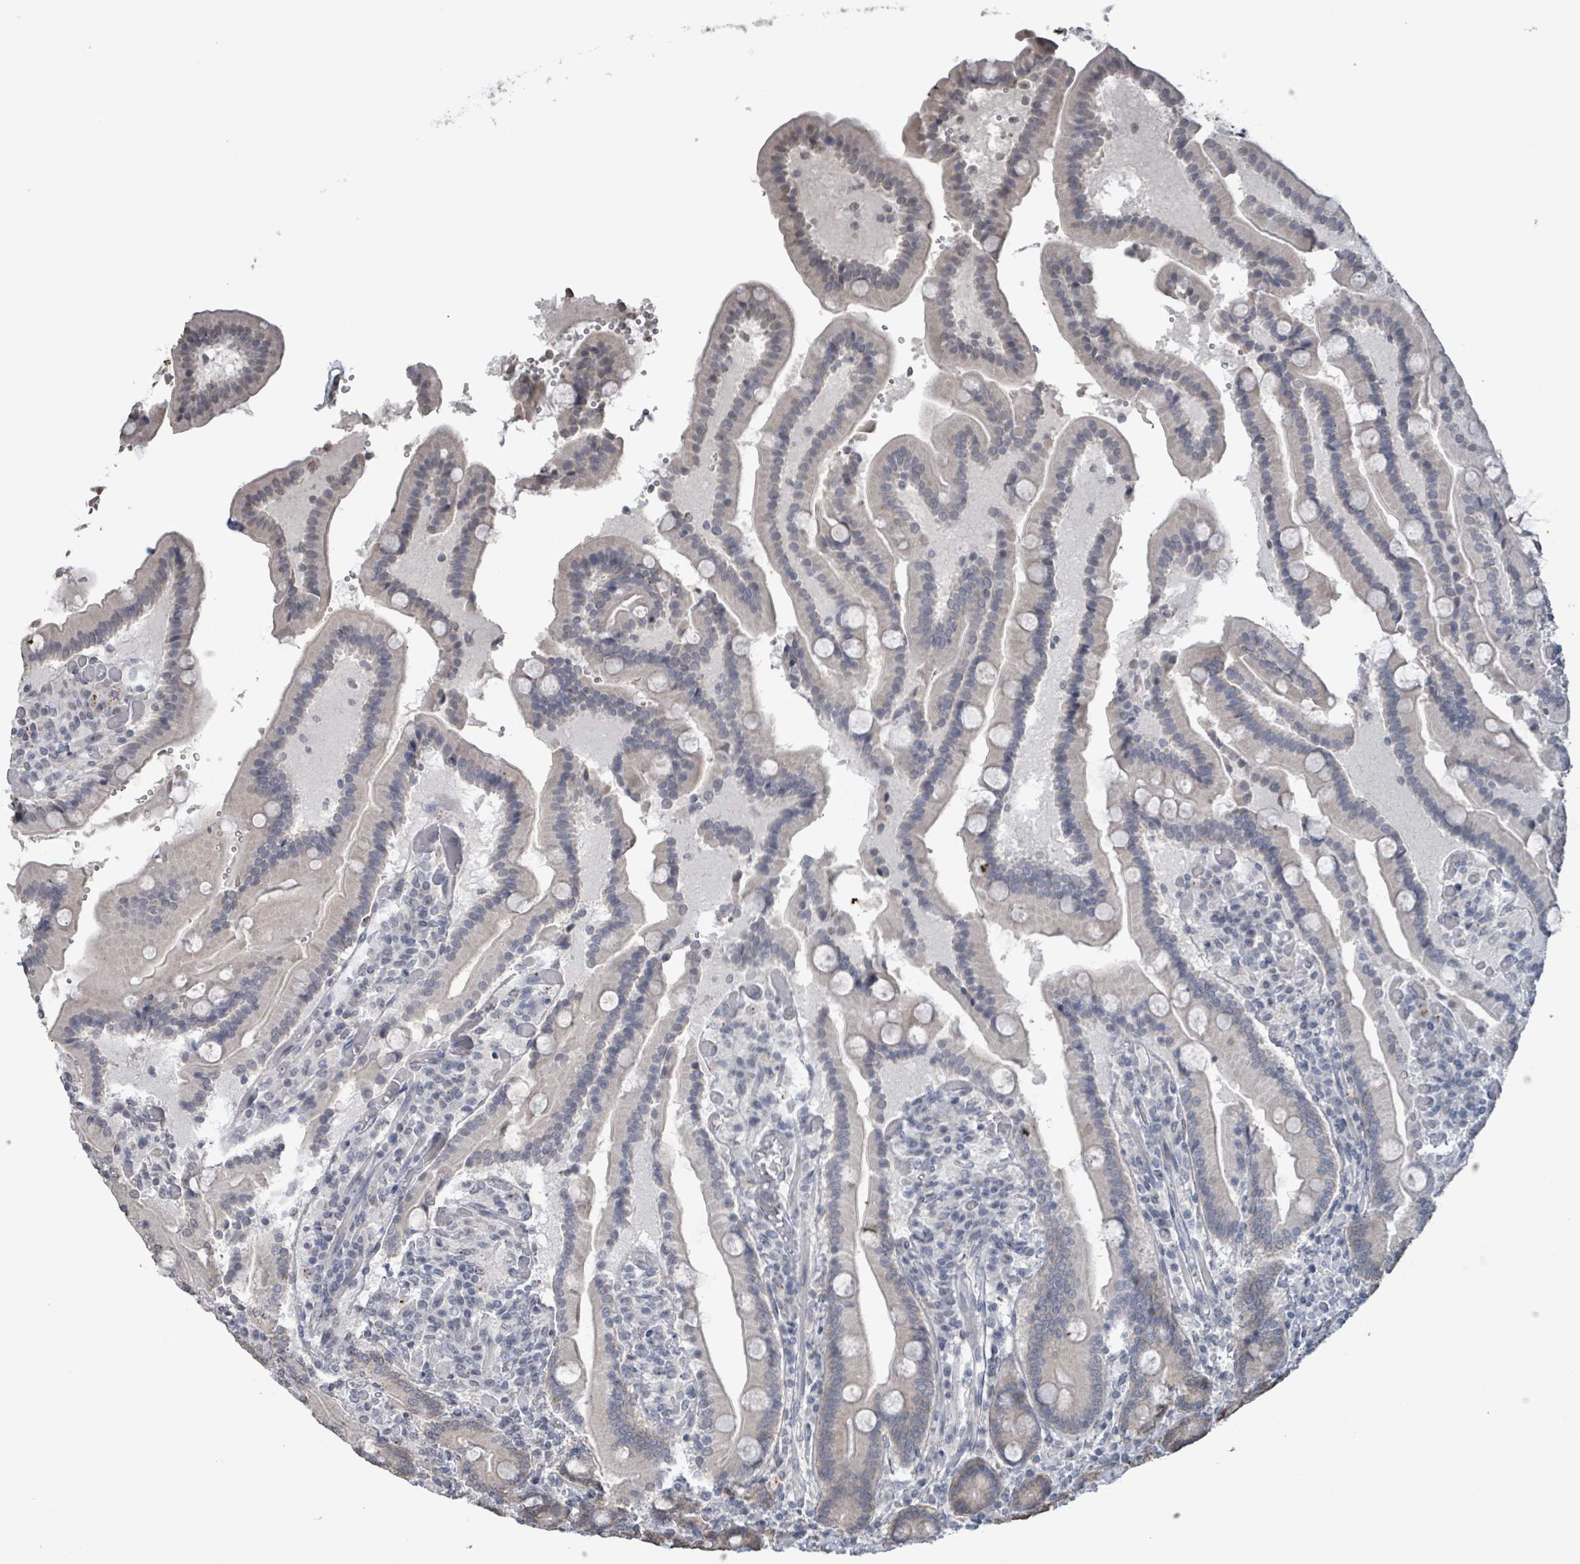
{"staining": {"intensity": "moderate", "quantity": "<25%", "location": "cytoplasmic/membranous"}, "tissue": "duodenum", "cell_type": "Glandular cells", "image_type": "normal", "snomed": [{"axis": "morphology", "description": "Normal tissue, NOS"}, {"axis": "topography", "description": "Duodenum"}], "caption": "Immunohistochemical staining of unremarkable human duodenum displays low levels of moderate cytoplasmic/membranous positivity in about <25% of glandular cells.", "gene": "CA9", "patient": {"sex": "female", "age": 62}}